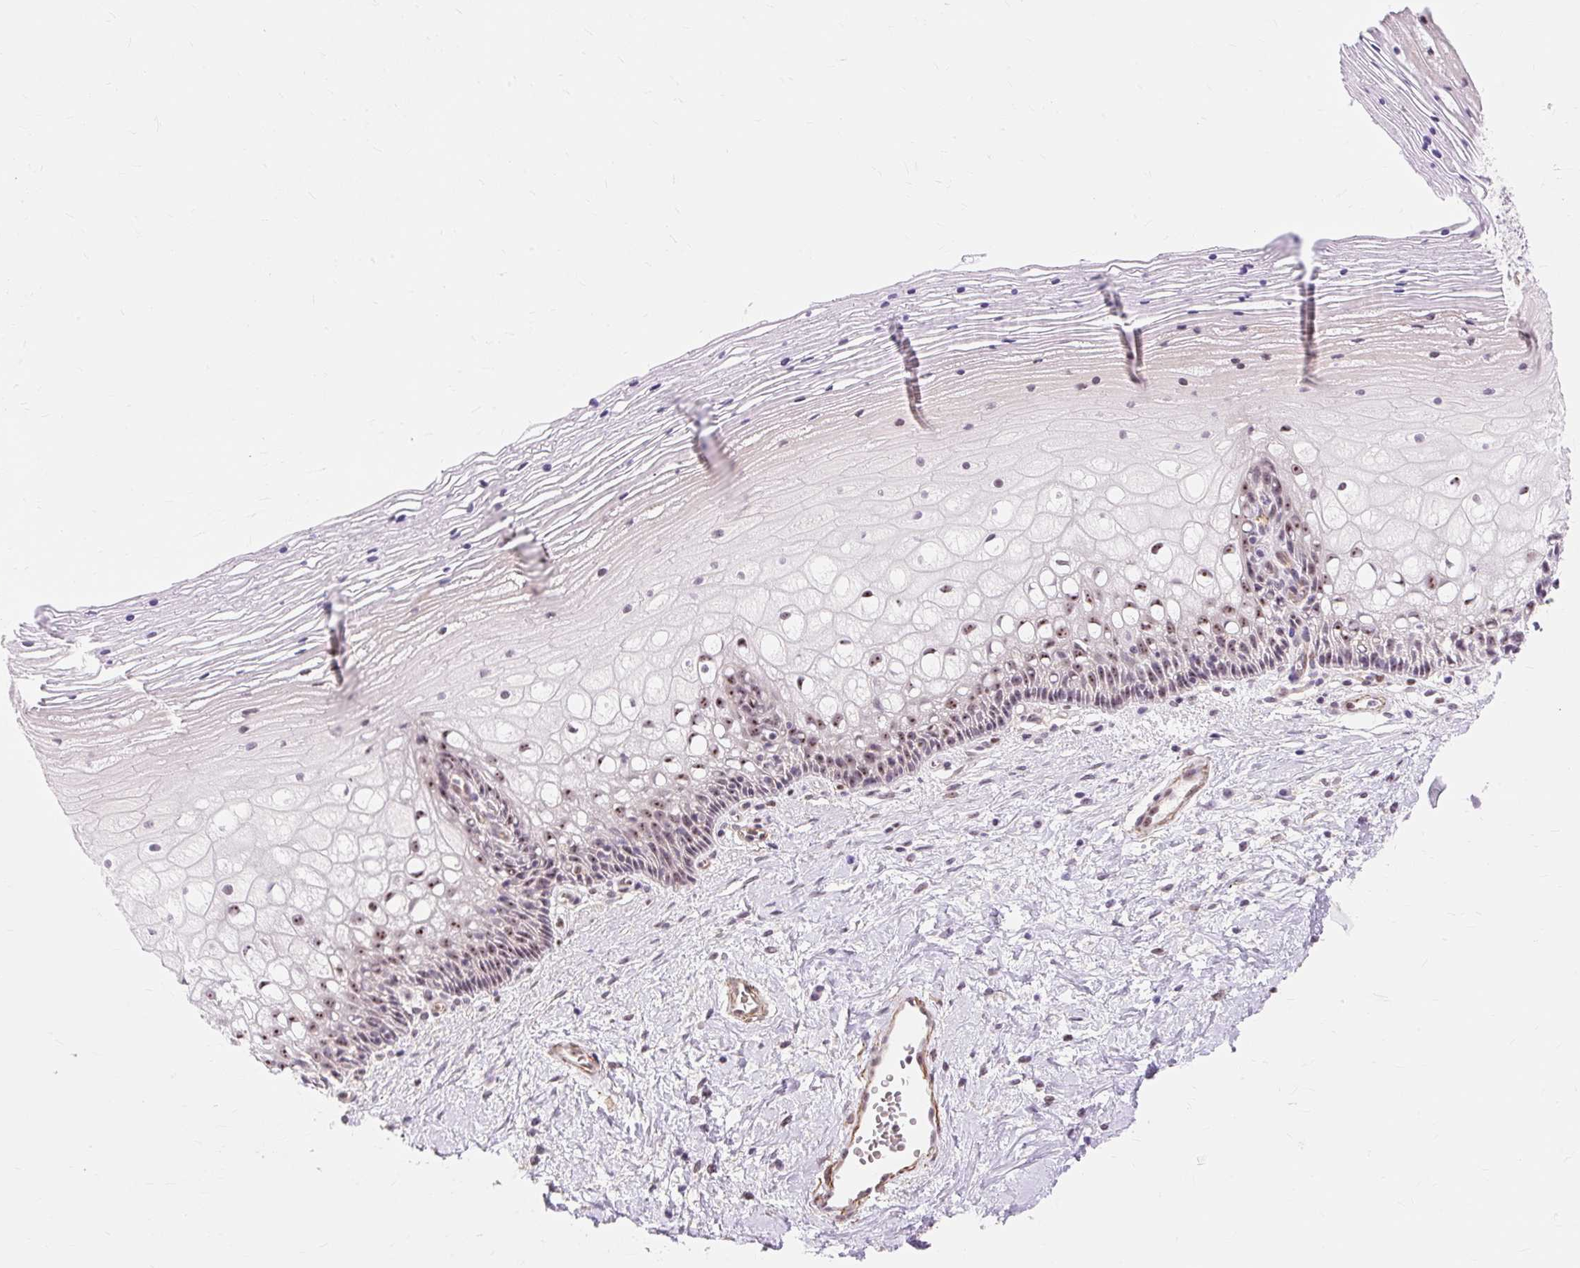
{"staining": {"intensity": "moderate", "quantity": "25%-75%", "location": "nuclear"}, "tissue": "cervix", "cell_type": "Glandular cells", "image_type": "normal", "snomed": [{"axis": "morphology", "description": "Normal tissue, NOS"}, {"axis": "topography", "description": "Cervix"}], "caption": "A high-resolution micrograph shows IHC staining of normal cervix, which exhibits moderate nuclear expression in approximately 25%-75% of glandular cells. The staining is performed using DAB brown chromogen to label protein expression. The nuclei are counter-stained blue using hematoxylin.", "gene": "OBP2A", "patient": {"sex": "female", "age": 36}}